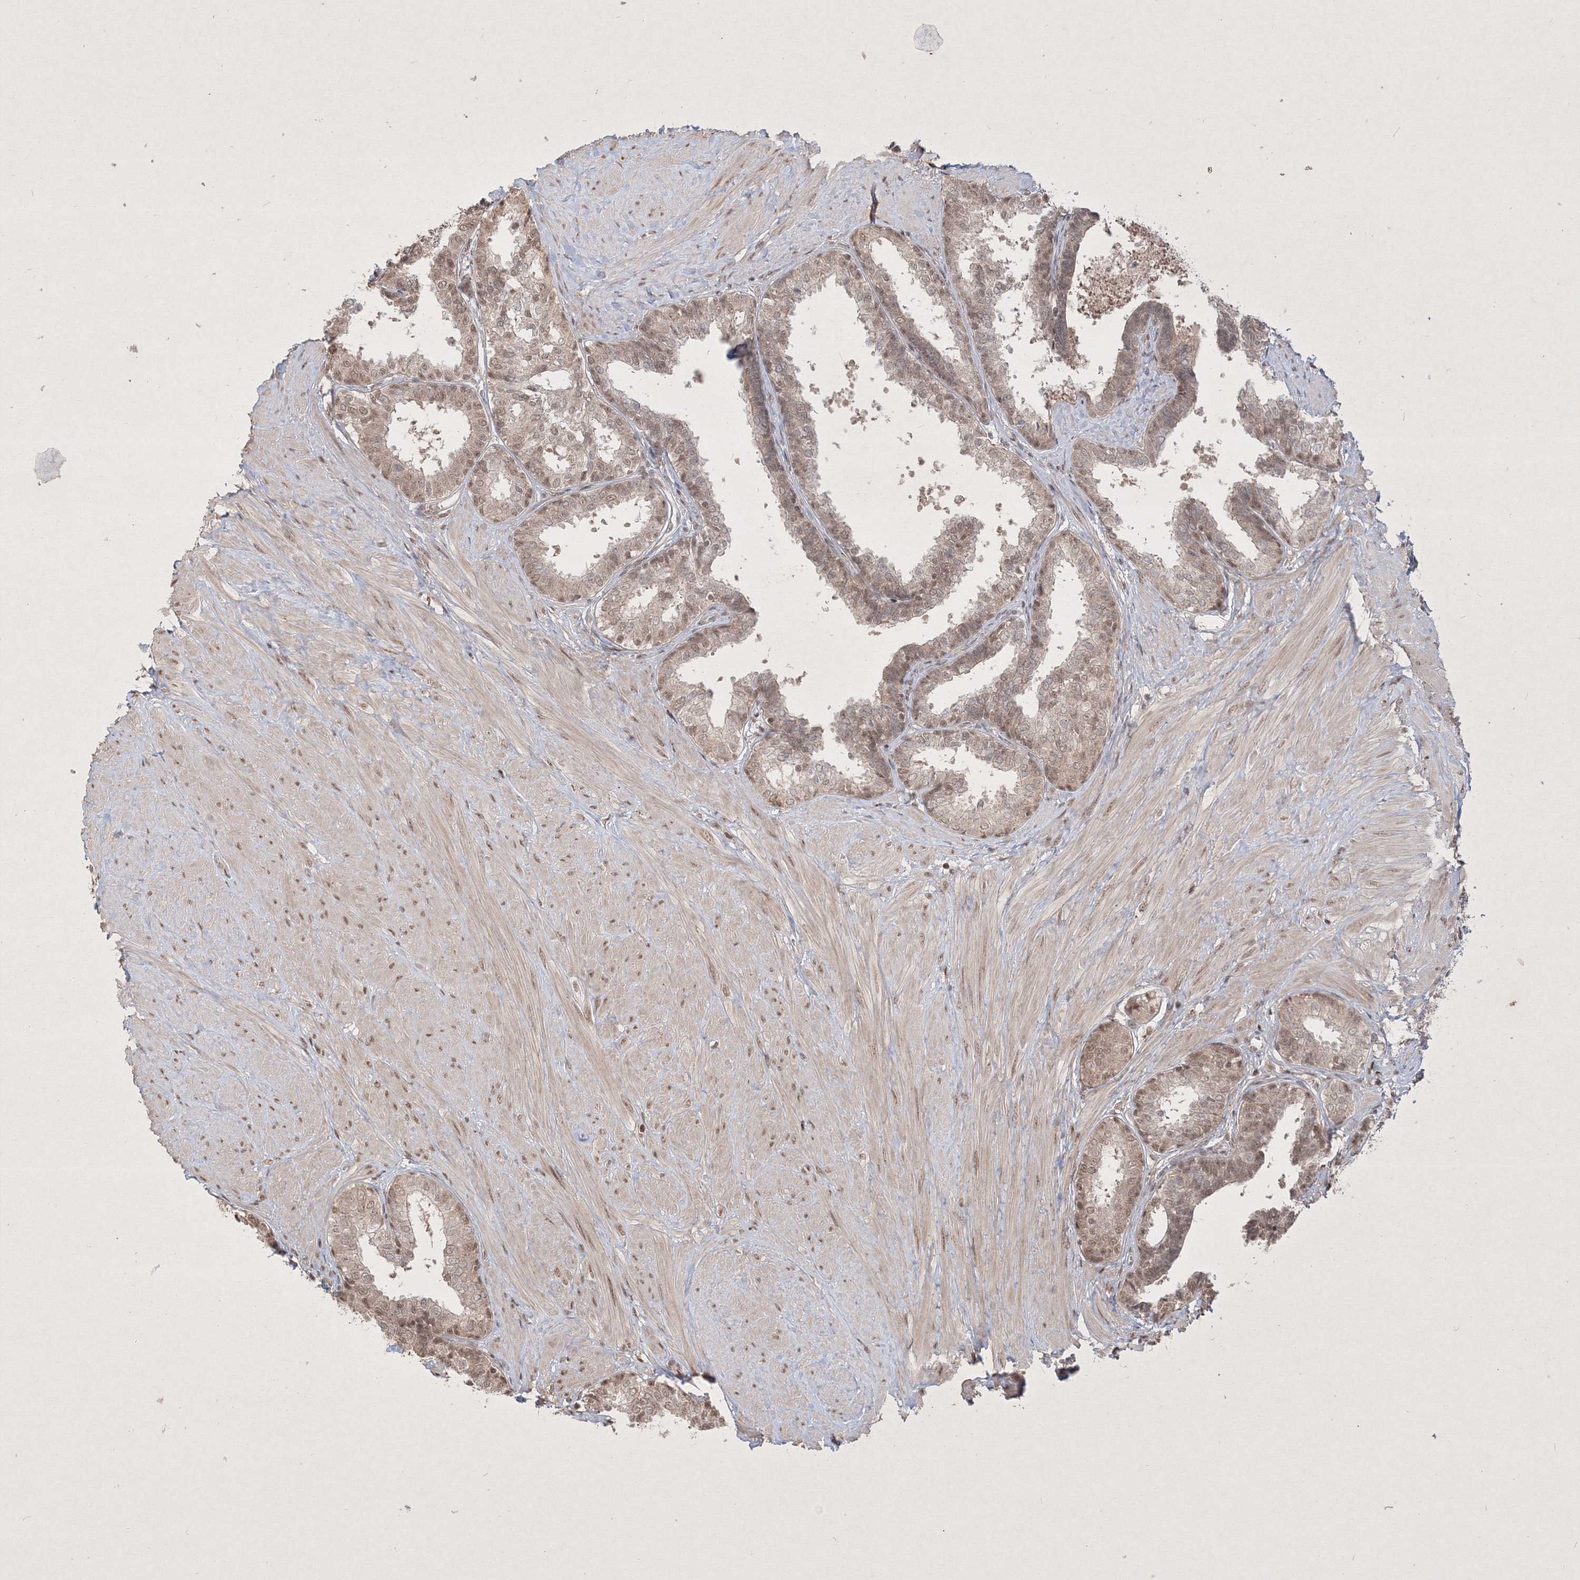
{"staining": {"intensity": "weak", "quantity": ">75%", "location": "nuclear"}, "tissue": "prostate", "cell_type": "Glandular cells", "image_type": "normal", "snomed": [{"axis": "morphology", "description": "Normal tissue, NOS"}, {"axis": "topography", "description": "Prostate"}], "caption": "Immunohistochemical staining of normal human prostate demonstrates low levels of weak nuclear expression in approximately >75% of glandular cells.", "gene": "TAB1", "patient": {"sex": "male", "age": 48}}